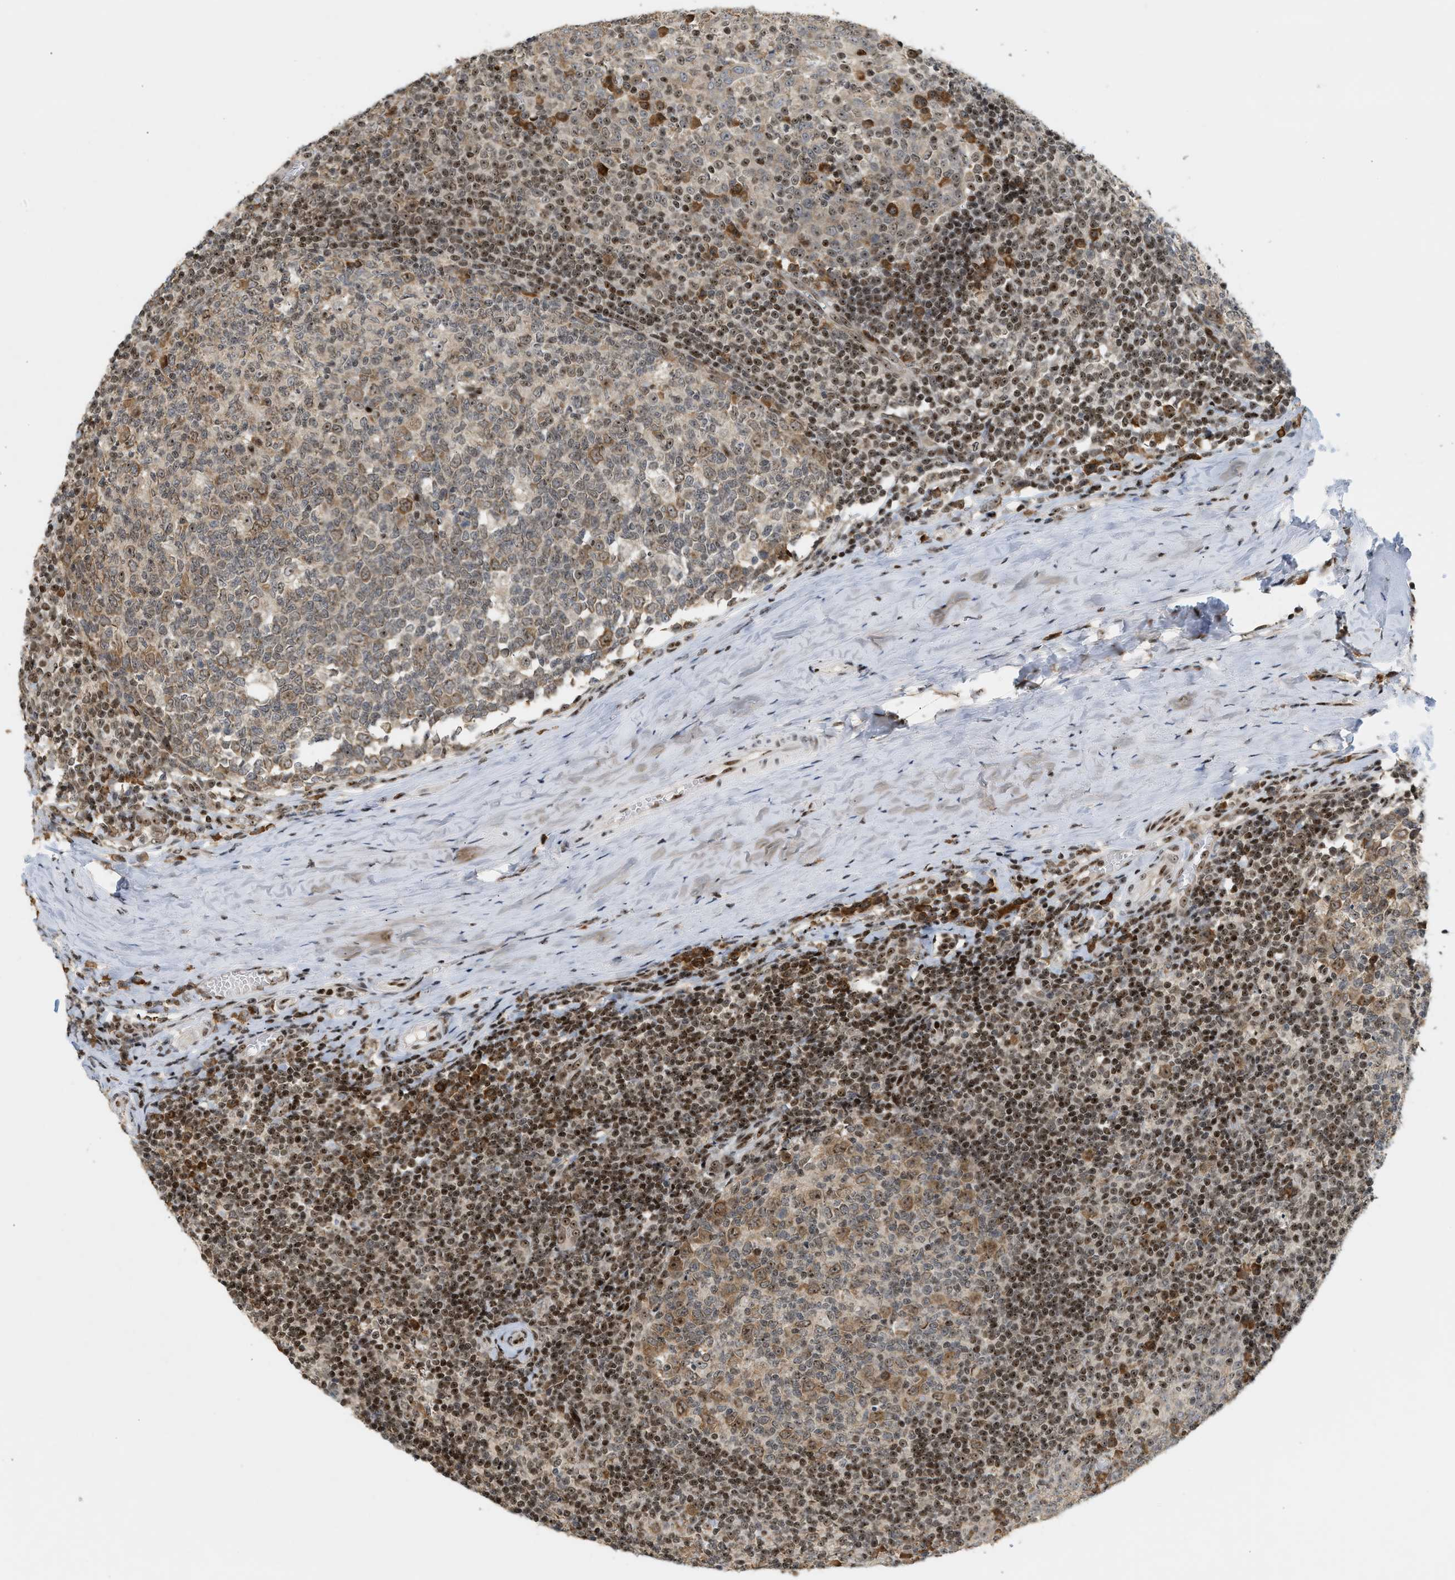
{"staining": {"intensity": "moderate", "quantity": "25%-75%", "location": "nuclear"}, "tissue": "tonsil", "cell_type": "Germinal center cells", "image_type": "normal", "snomed": [{"axis": "morphology", "description": "Normal tissue, NOS"}, {"axis": "topography", "description": "Tonsil"}], "caption": "Tonsil stained with DAB immunohistochemistry (IHC) reveals medium levels of moderate nuclear staining in approximately 25%-75% of germinal center cells.", "gene": "ZNF22", "patient": {"sex": "female", "age": 19}}